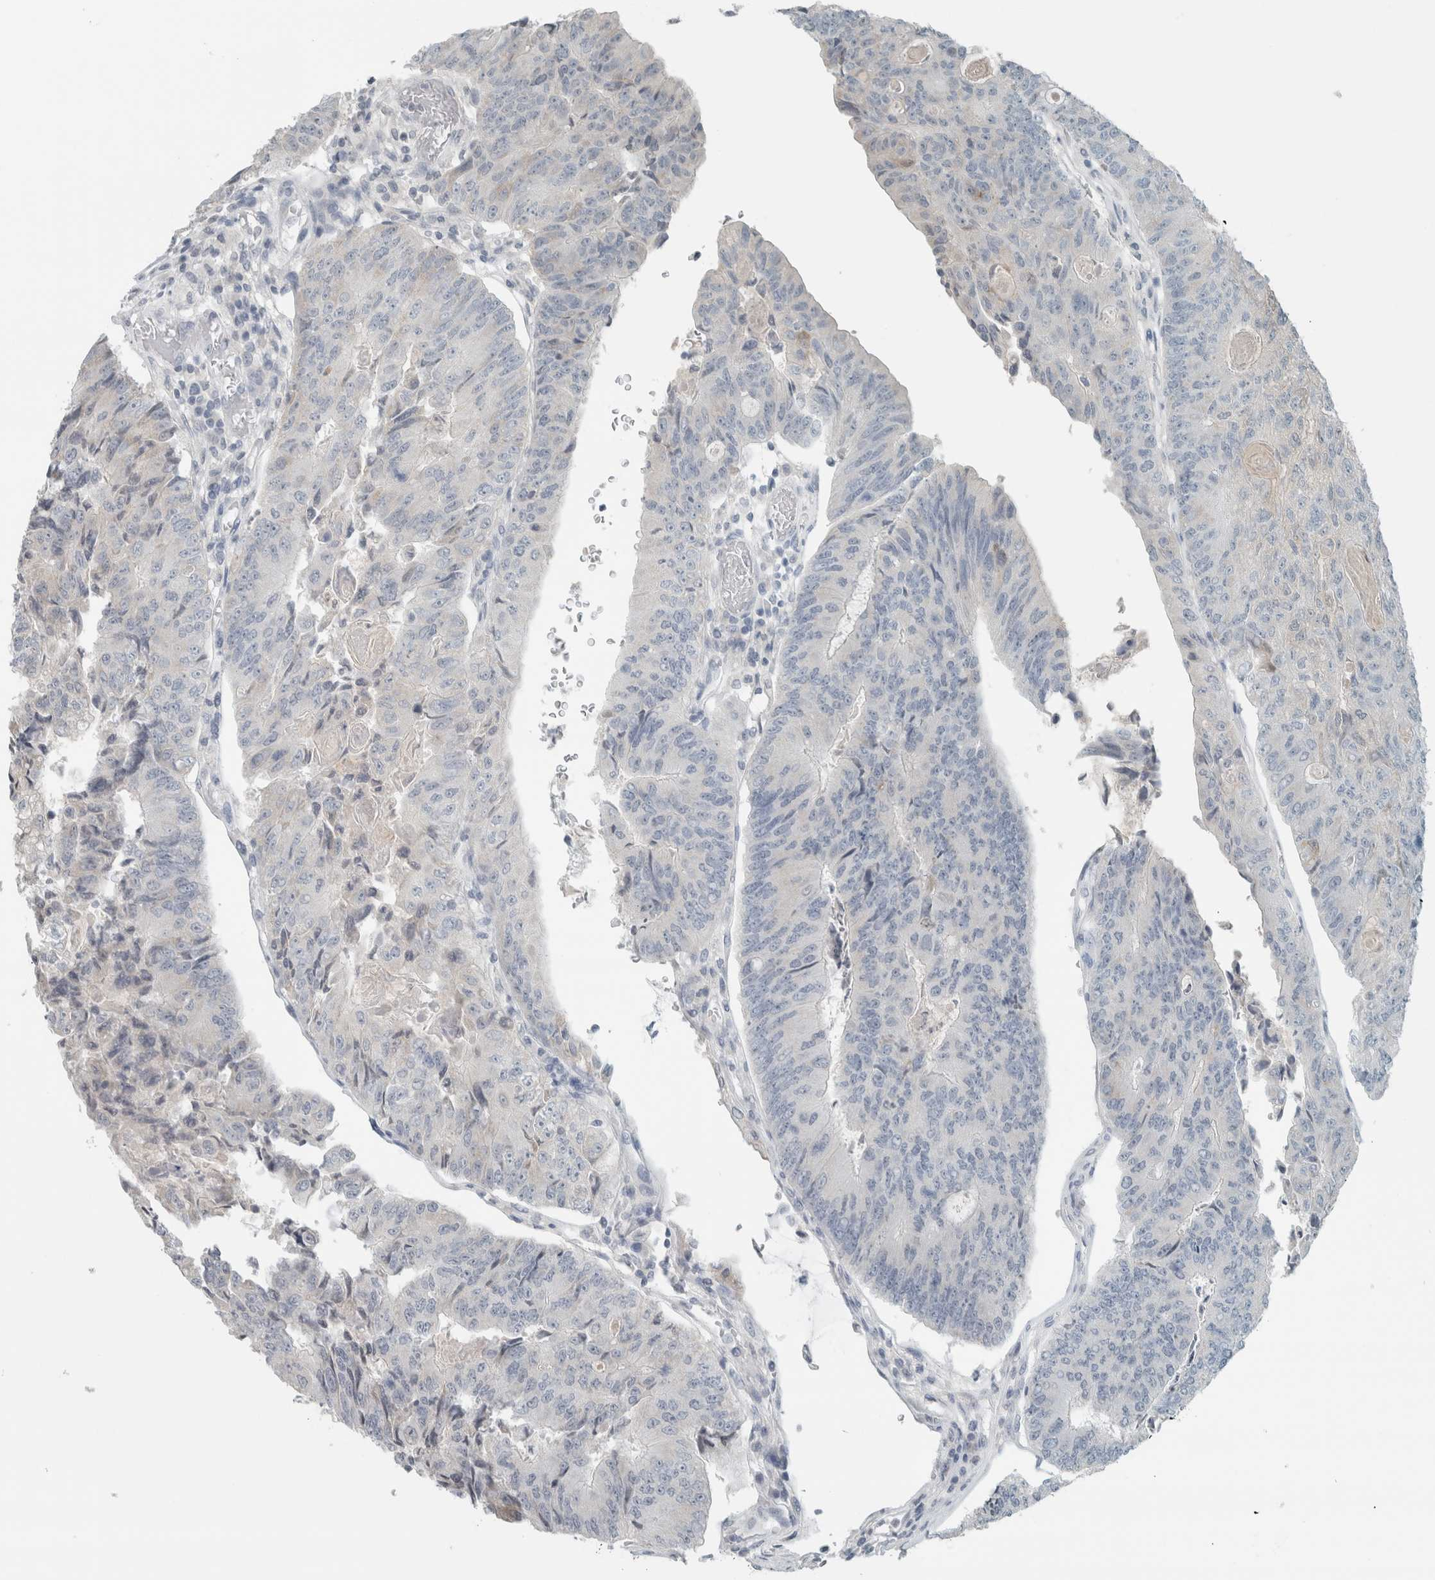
{"staining": {"intensity": "negative", "quantity": "none", "location": "none"}, "tissue": "colorectal cancer", "cell_type": "Tumor cells", "image_type": "cancer", "snomed": [{"axis": "morphology", "description": "Adenocarcinoma, NOS"}, {"axis": "topography", "description": "Colon"}], "caption": "The image displays no significant staining in tumor cells of colorectal cancer. (IHC, brightfield microscopy, high magnification).", "gene": "TRIT1", "patient": {"sex": "female", "age": 67}}